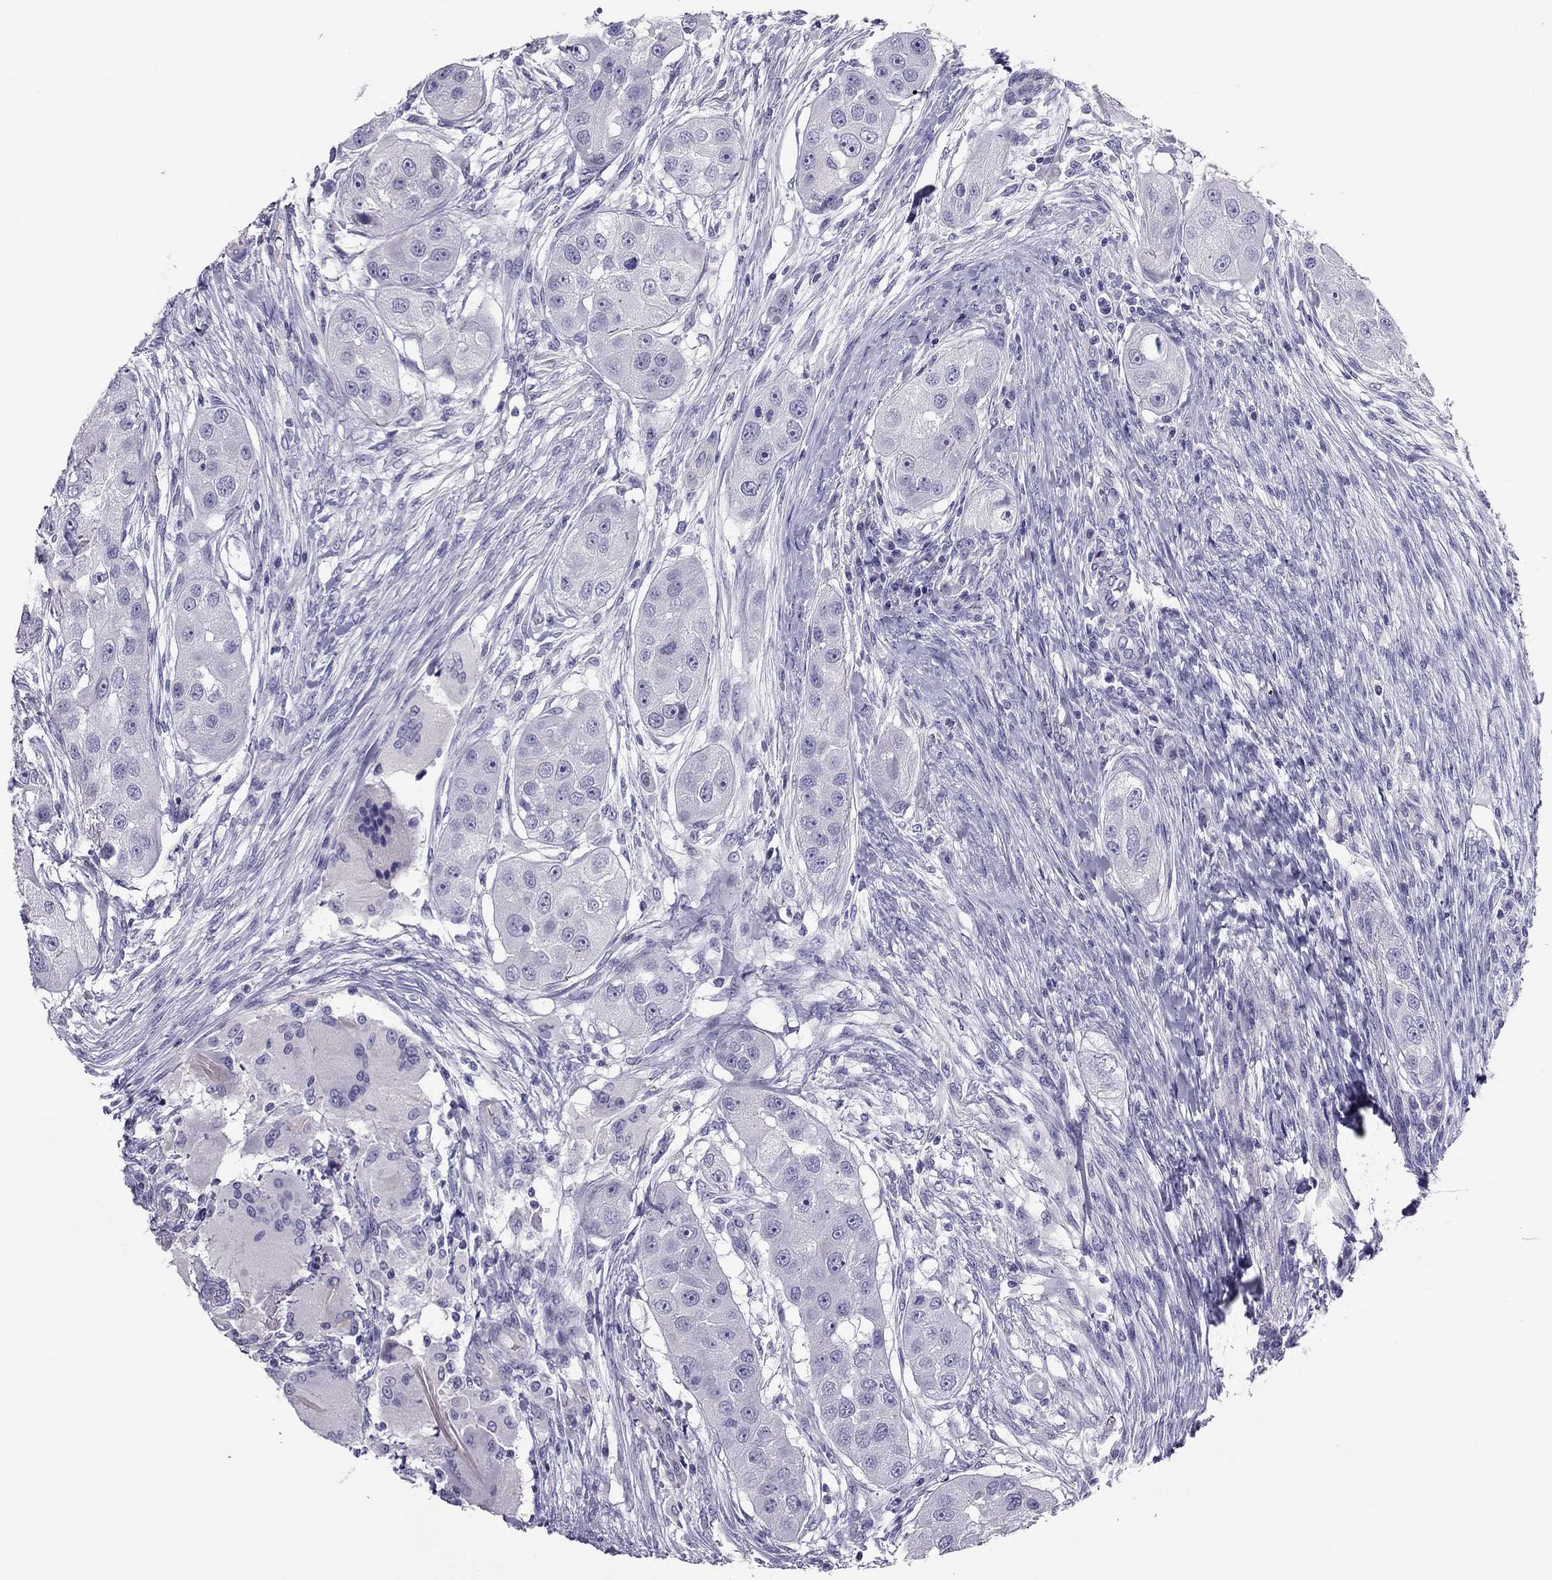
{"staining": {"intensity": "negative", "quantity": "none", "location": "none"}, "tissue": "head and neck cancer", "cell_type": "Tumor cells", "image_type": "cancer", "snomed": [{"axis": "morphology", "description": "Squamous cell carcinoma, NOS"}, {"axis": "topography", "description": "Head-Neck"}], "caption": "There is no significant staining in tumor cells of head and neck cancer (squamous cell carcinoma).", "gene": "PDE6A", "patient": {"sex": "male", "age": 51}}